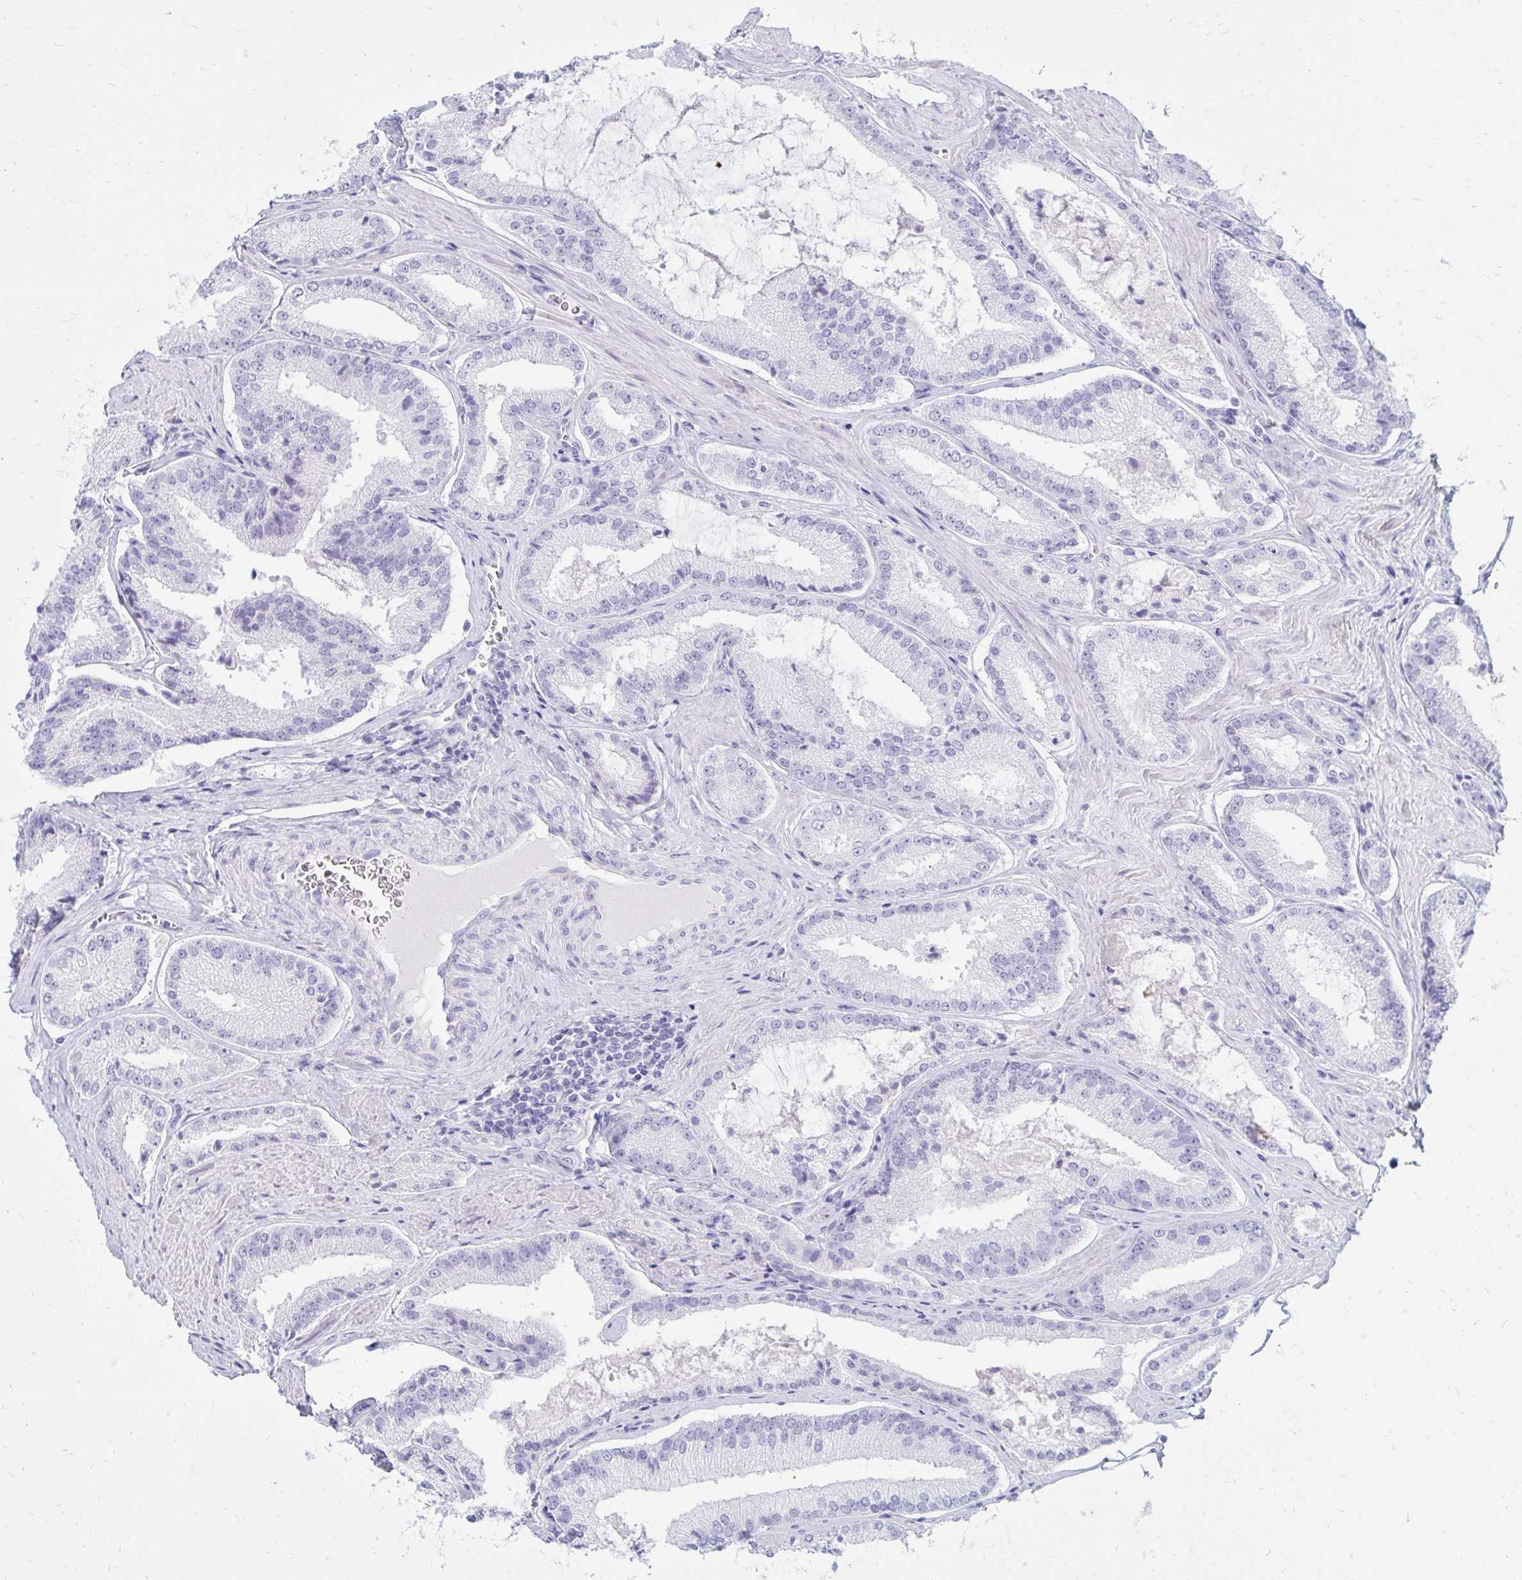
{"staining": {"intensity": "negative", "quantity": "none", "location": "none"}, "tissue": "prostate cancer", "cell_type": "Tumor cells", "image_type": "cancer", "snomed": [{"axis": "morphology", "description": "Adenocarcinoma, High grade"}, {"axis": "topography", "description": "Prostate"}], "caption": "An image of human adenocarcinoma (high-grade) (prostate) is negative for staining in tumor cells.", "gene": "NANOGNB", "patient": {"sex": "male", "age": 73}}